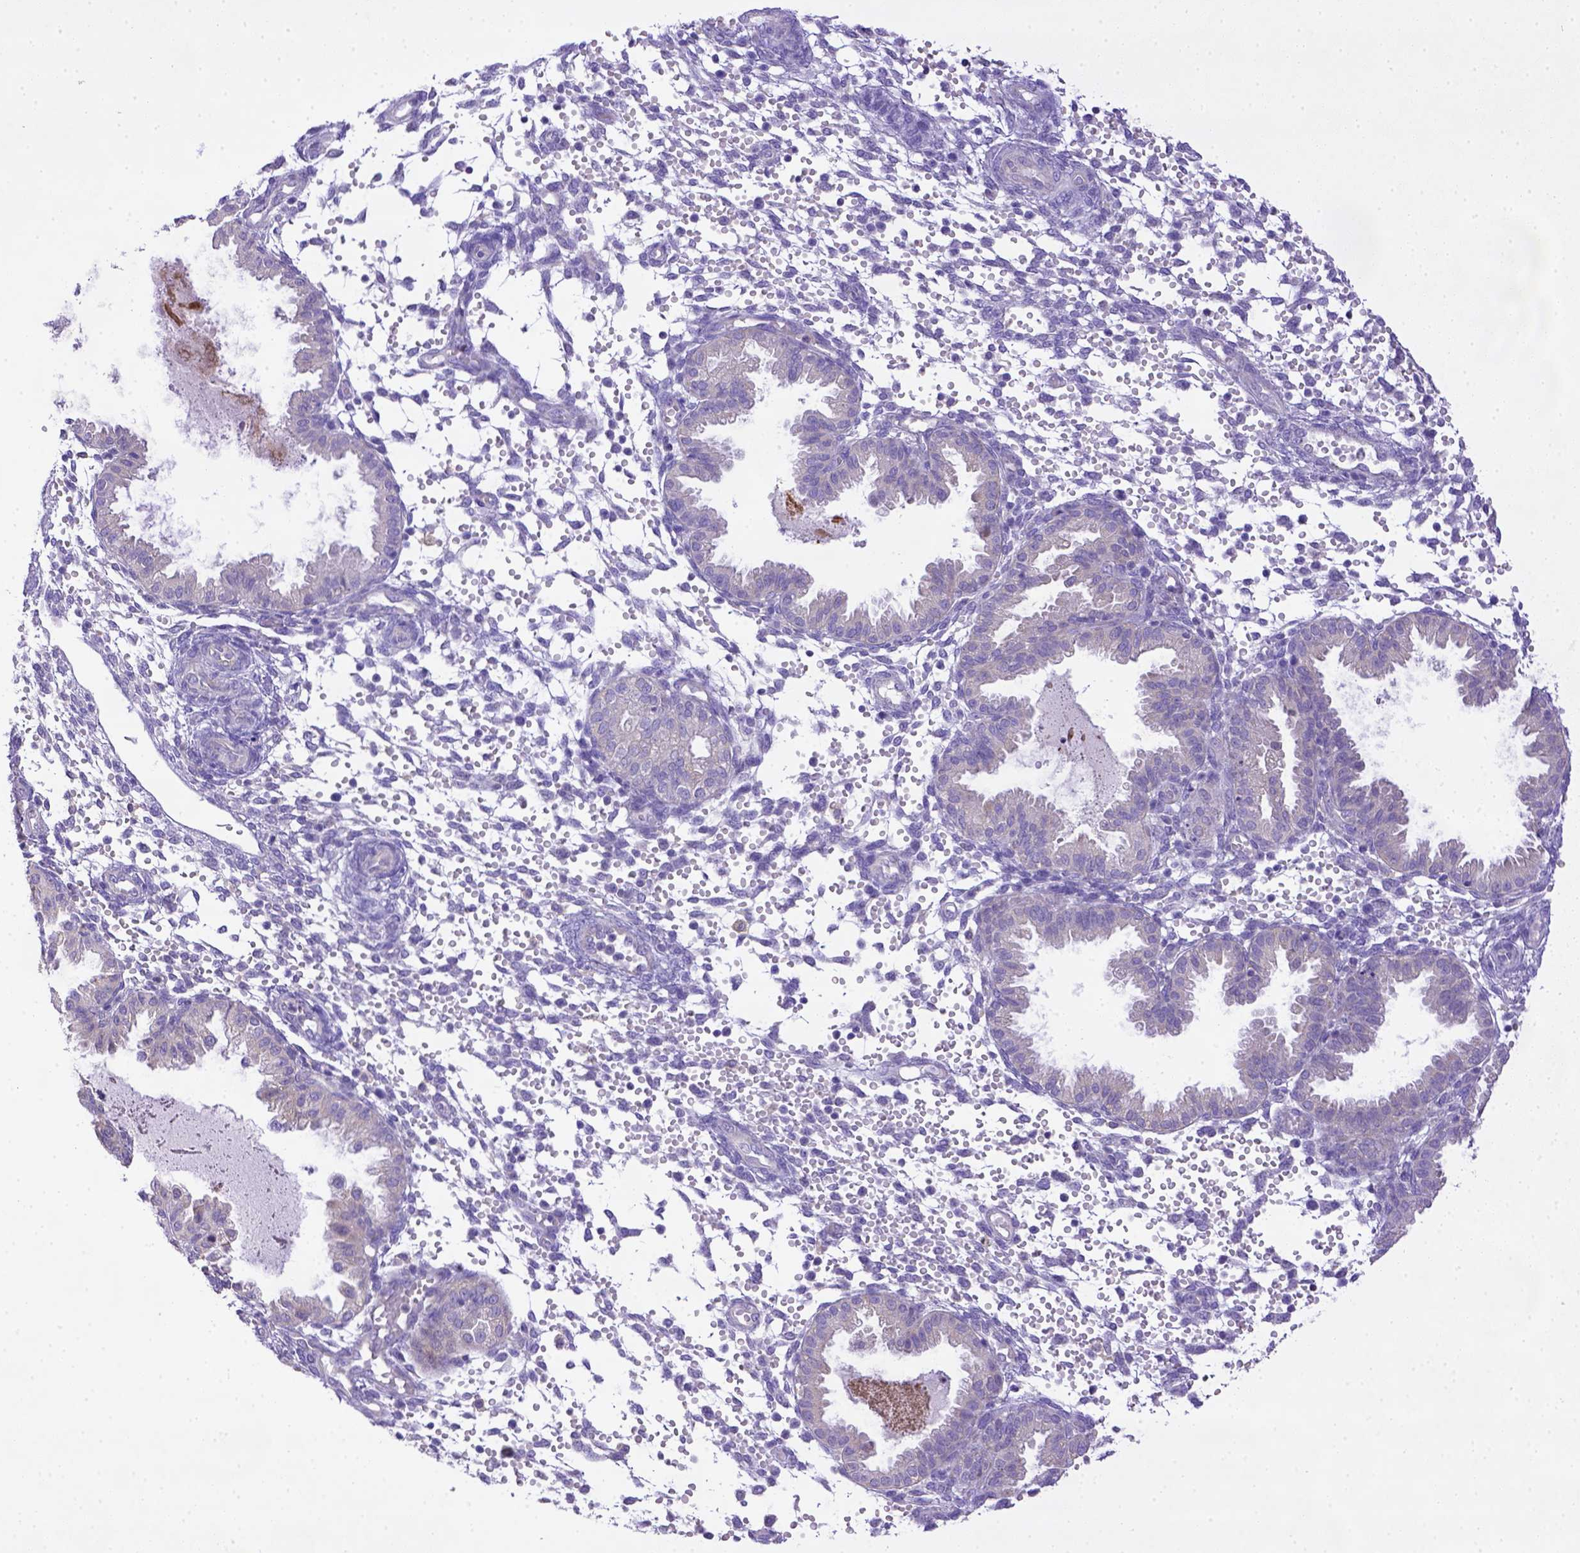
{"staining": {"intensity": "negative", "quantity": "none", "location": "none"}, "tissue": "endometrium", "cell_type": "Cells in endometrial stroma", "image_type": "normal", "snomed": [{"axis": "morphology", "description": "Normal tissue, NOS"}, {"axis": "topography", "description": "Endometrium"}], "caption": "Cells in endometrial stroma are negative for brown protein staining in benign endometrium. The staining was performed using DAB to visualize the protein expression in brown, while the nuclei were stained in blue with hematoxylin (Magnification: 20x).", "gene": "CD40", "patient": {"sex": "female", "age": 33}}